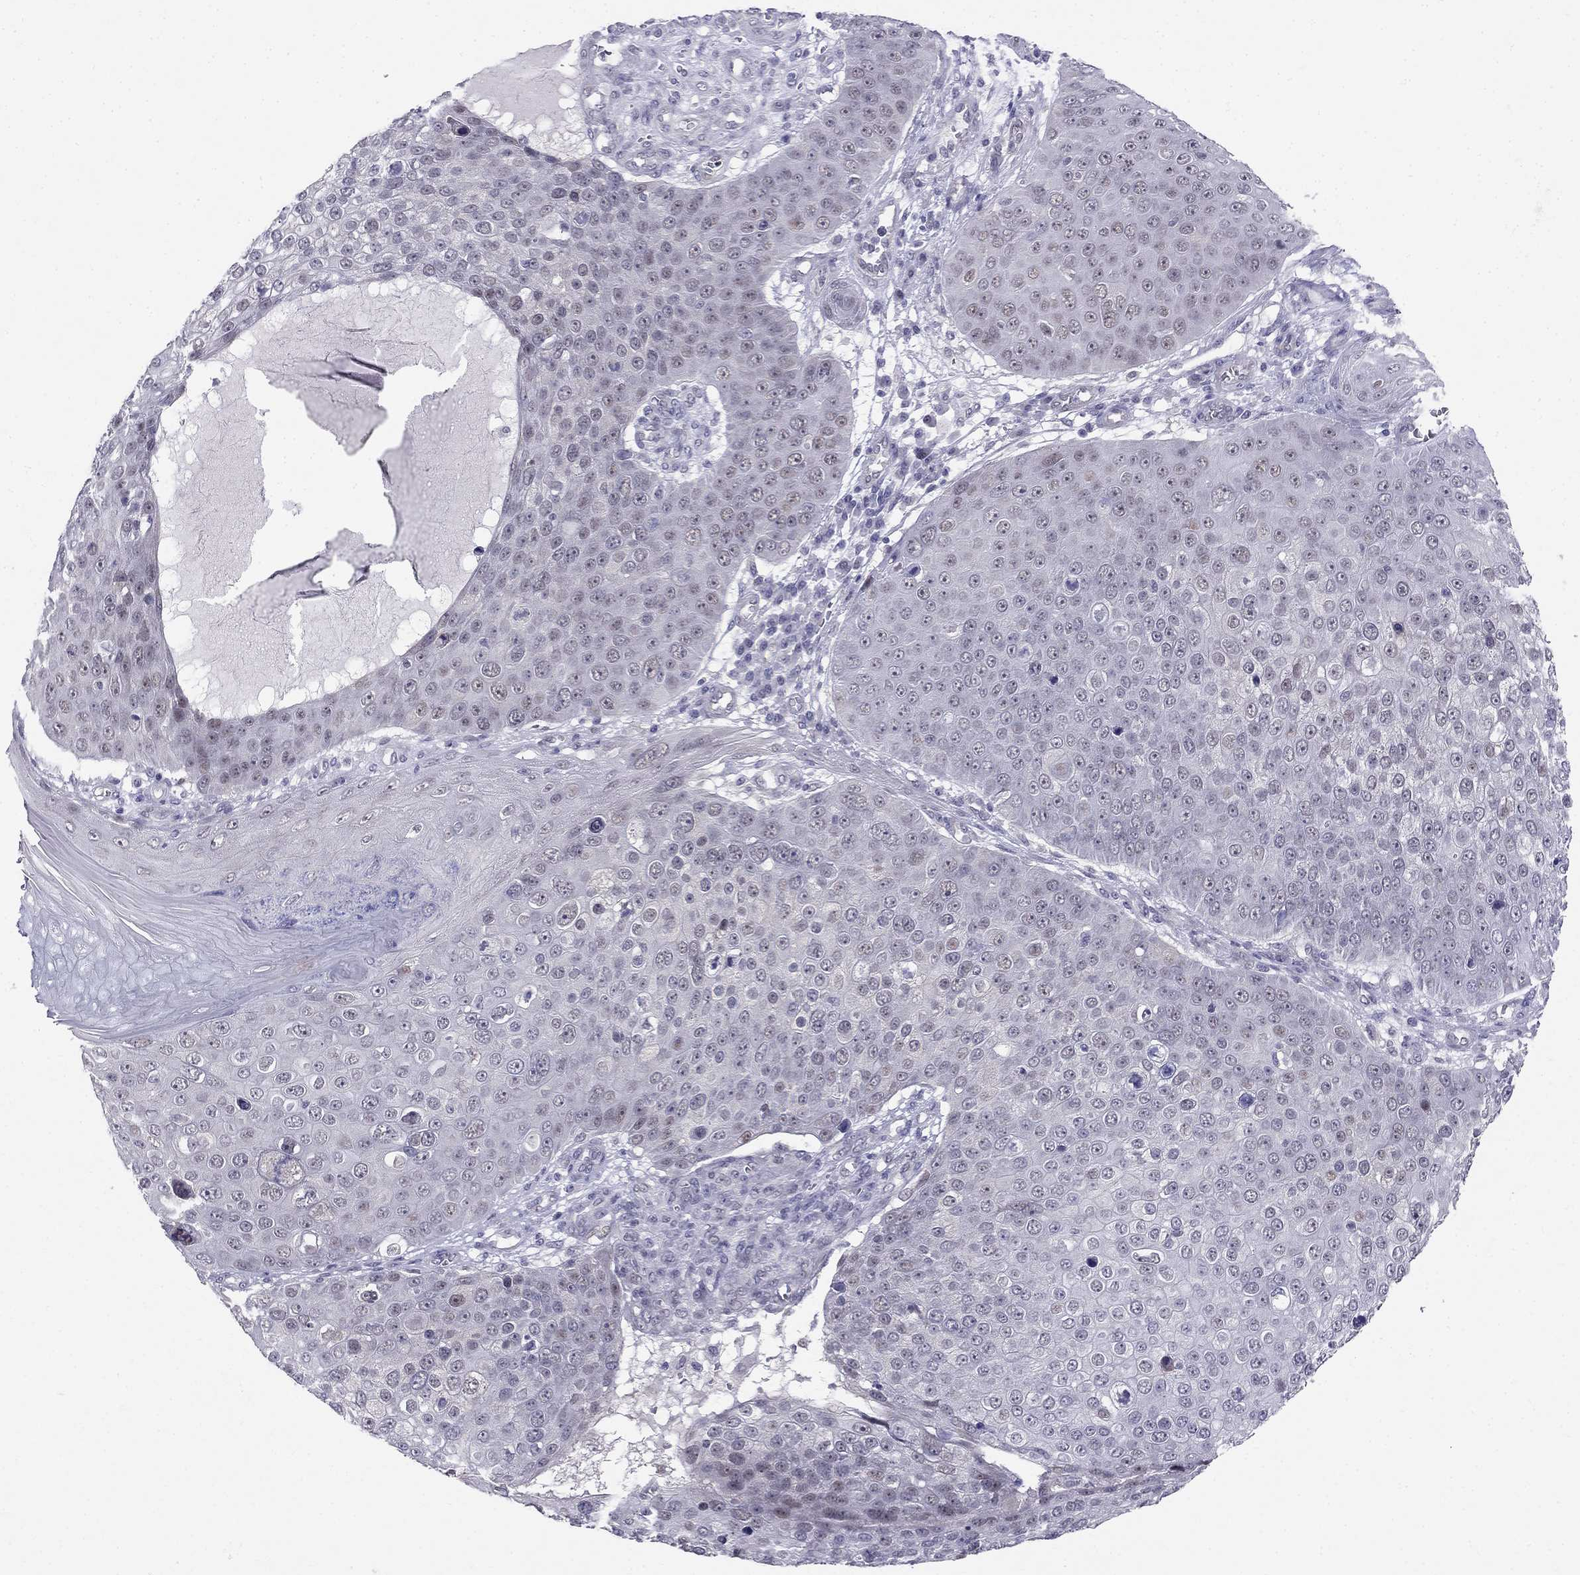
{"staining": {"intensity": "negative", "quantity": "none", "location": "none"}, "tissue": "skin cancer", "cell_type": "Tumor cells", "image_type": "cancer", "snomed": [{"axis": "morphology", "description": "Squamous cell carcinoma, NOS"}, {"axis": "topography", "description": "Skin"}], "caption": "DAB immunohistochemical staining of human skin cancer (squamous cell carcinoma) shows no significant expression in tumor cells.", "gene": "BAG5", "patient": {"sex": "male", "age": 71}}